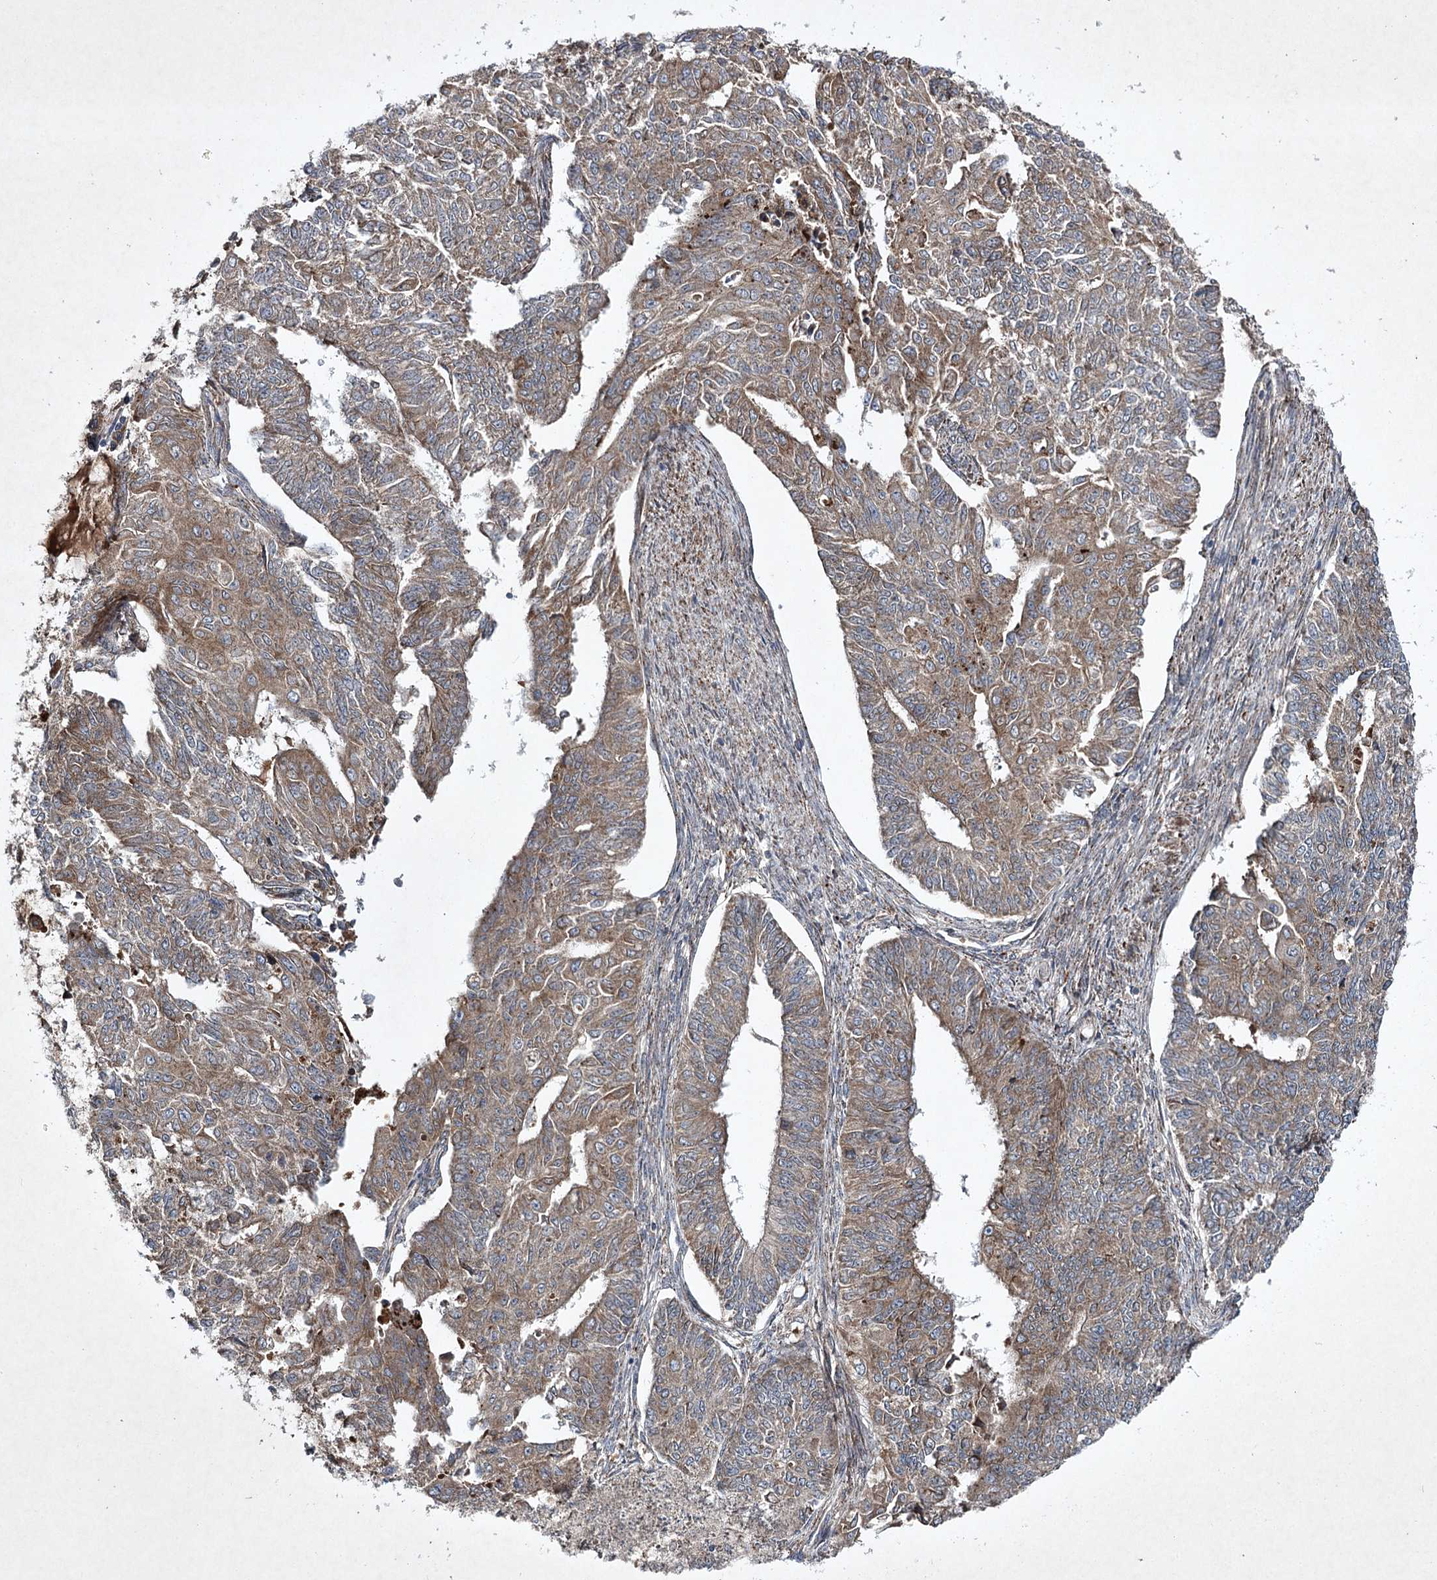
{"staining": {"intensity": "moderate", "quantity": ">75%", "location": "cytoplasmic/membranous"}, "tissue": "endometrial cancer", "cell_type": "Tumor cells", "image_type": "cancer", "snomed": [{"axis": "morphology", "description": "Adenocarcinoma, NOS"}, {"axis": "topography", "description": "Endometrium"}], "caption": "This histopathology image reveals immunohistochemistry staining of endometrial cancer (adenocarcinoma), with medium moderate cytoplasmic/membranous positivity in approximately >75% of tumor cells.", "gene": "ALG9", "patient": {"sex": "female", "age": 32}}